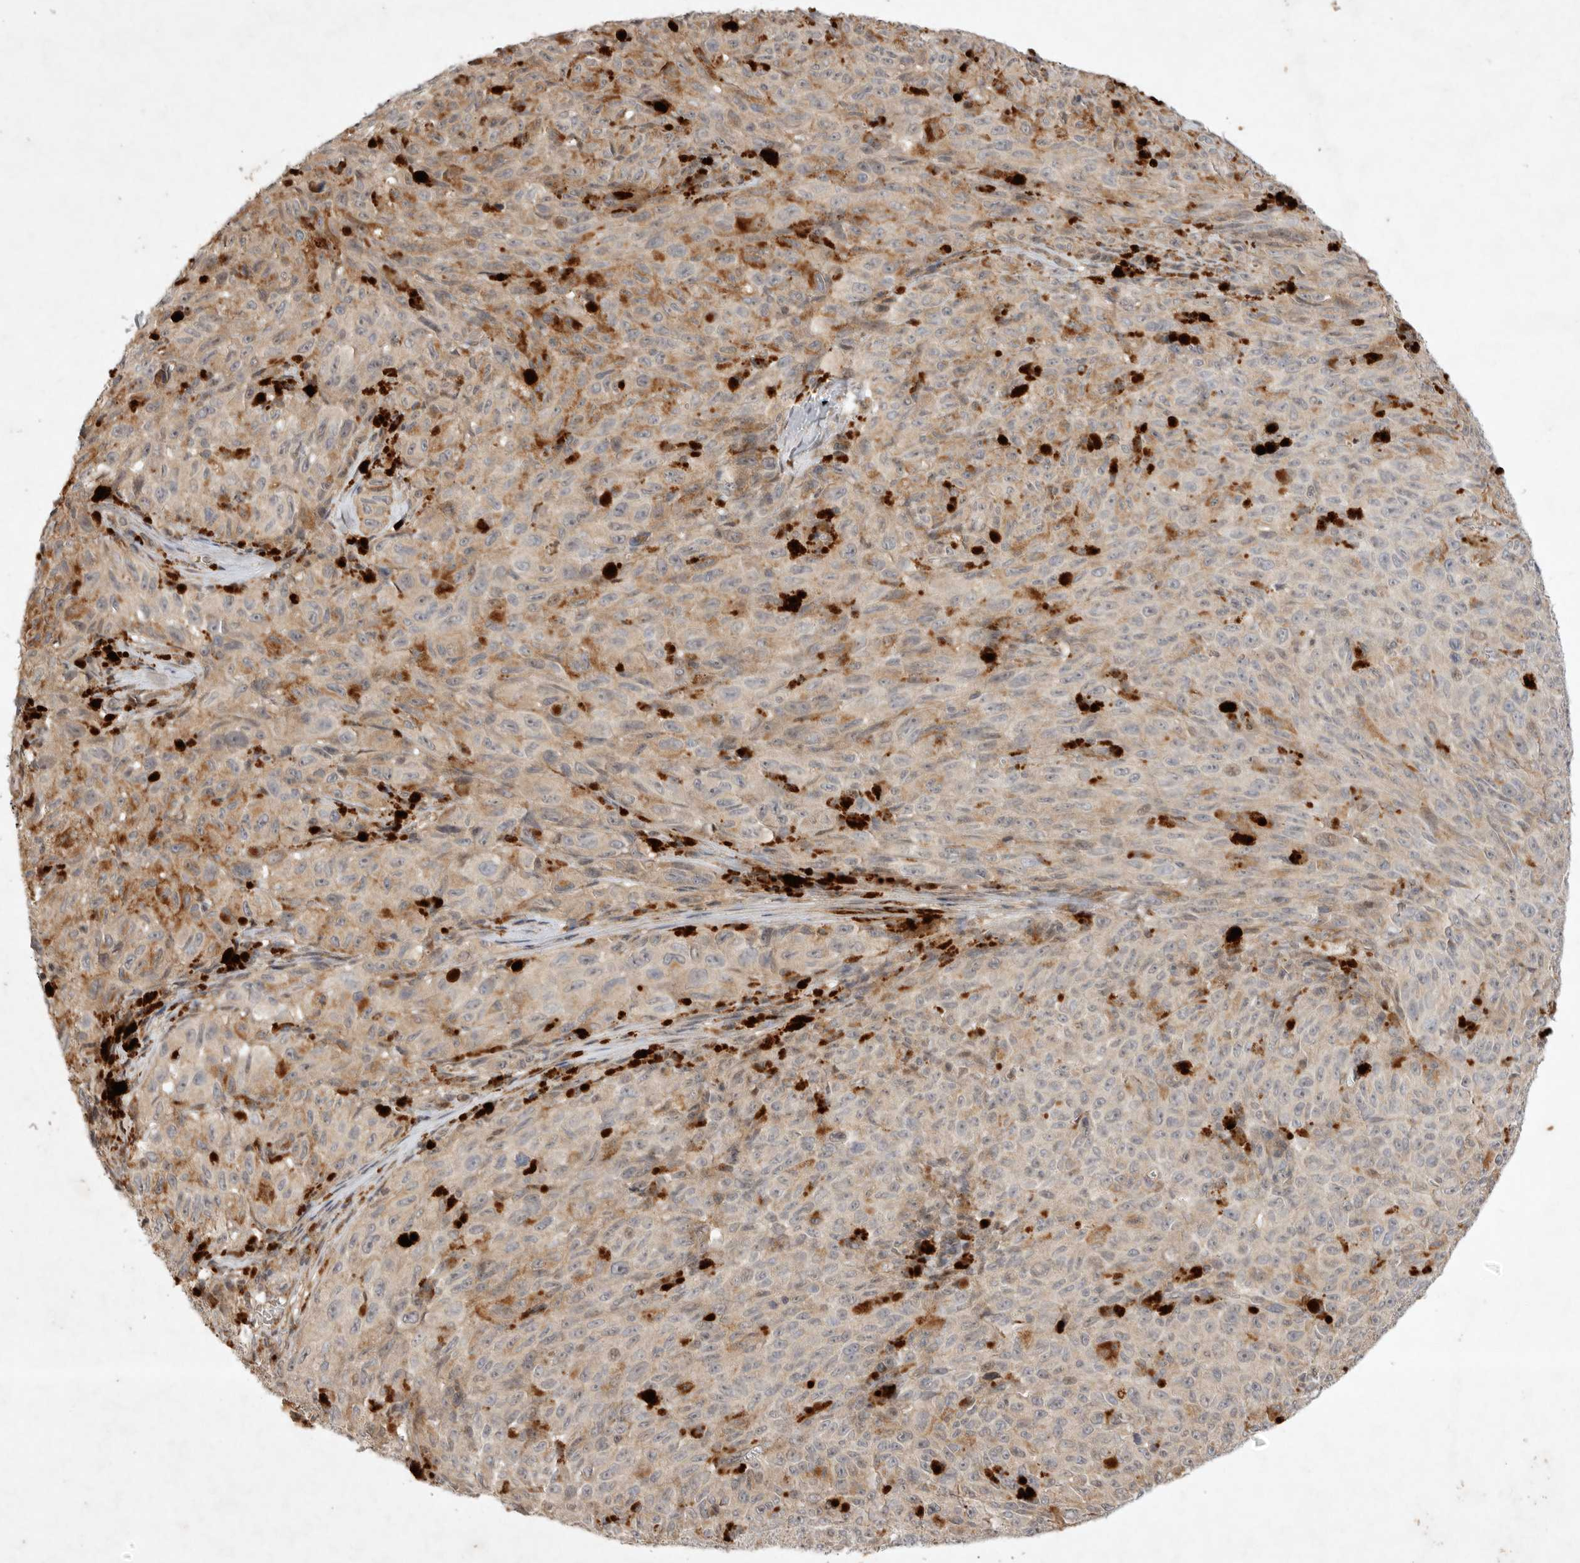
{"staining": {"intensity": "weak", "quantity": "25%-75%", "location": "cytoplasmic/membranous"}, "tissue": "melanoma", "cell_type": "Tumor cells", "image_type": "cancer", "snomed": [{"axis": "morphology", "description": "Malignant melanoma, NOS"}, {"axis": "topography", "description": "Skin"}], "caption": "This is an image of immunohistochemistry (IHC) staining of melanoma, which shows weak expression in the cytoplasmic/membranous of tumor cells.", "gene": "EIF2AK1", "patient": {"sex": "female", "age": 82}}